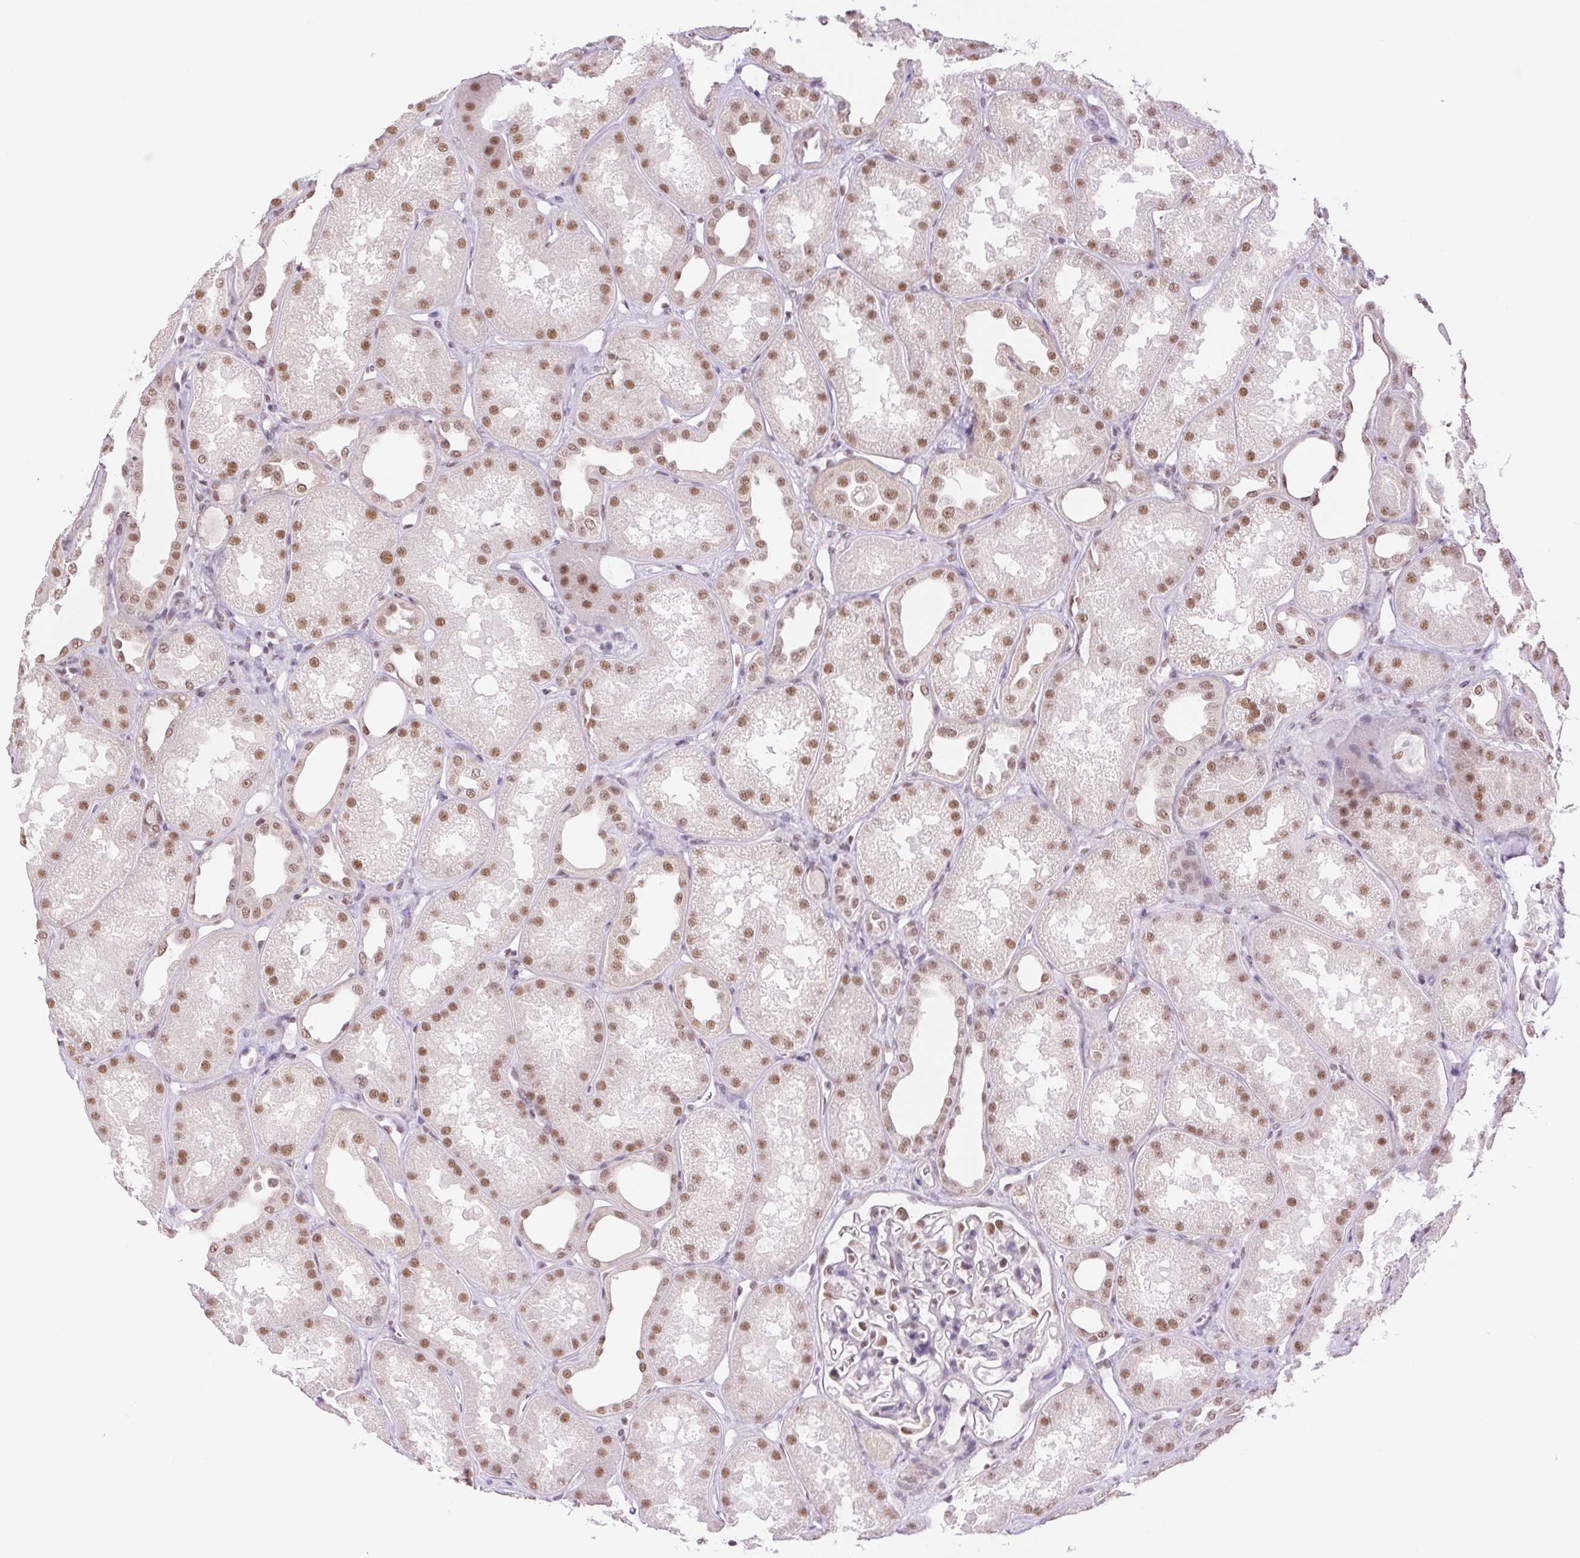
{"staining": {"intensity": "weak", "quantity": "<25%", "location": "nuclear"}, "tissue": "kidney", "cell_type": "Cells in glomeruli", "image_type": "normal", "snomed": [{"axis": "morphology", "description": "Normal tissue, NOS"}, {"axis": "topography", "description": "Kidney"}], "caption": "High magnification brightfield microscopy of unremarkable kidney stained with DAB (3,3'-diaminobenzidine) (brown) and counterstained with hematoxylin (blue): cells in glomeruli show no significant staining.", "gene": "RPRD1B", "patient": {"sex": "male", "age": 61}}